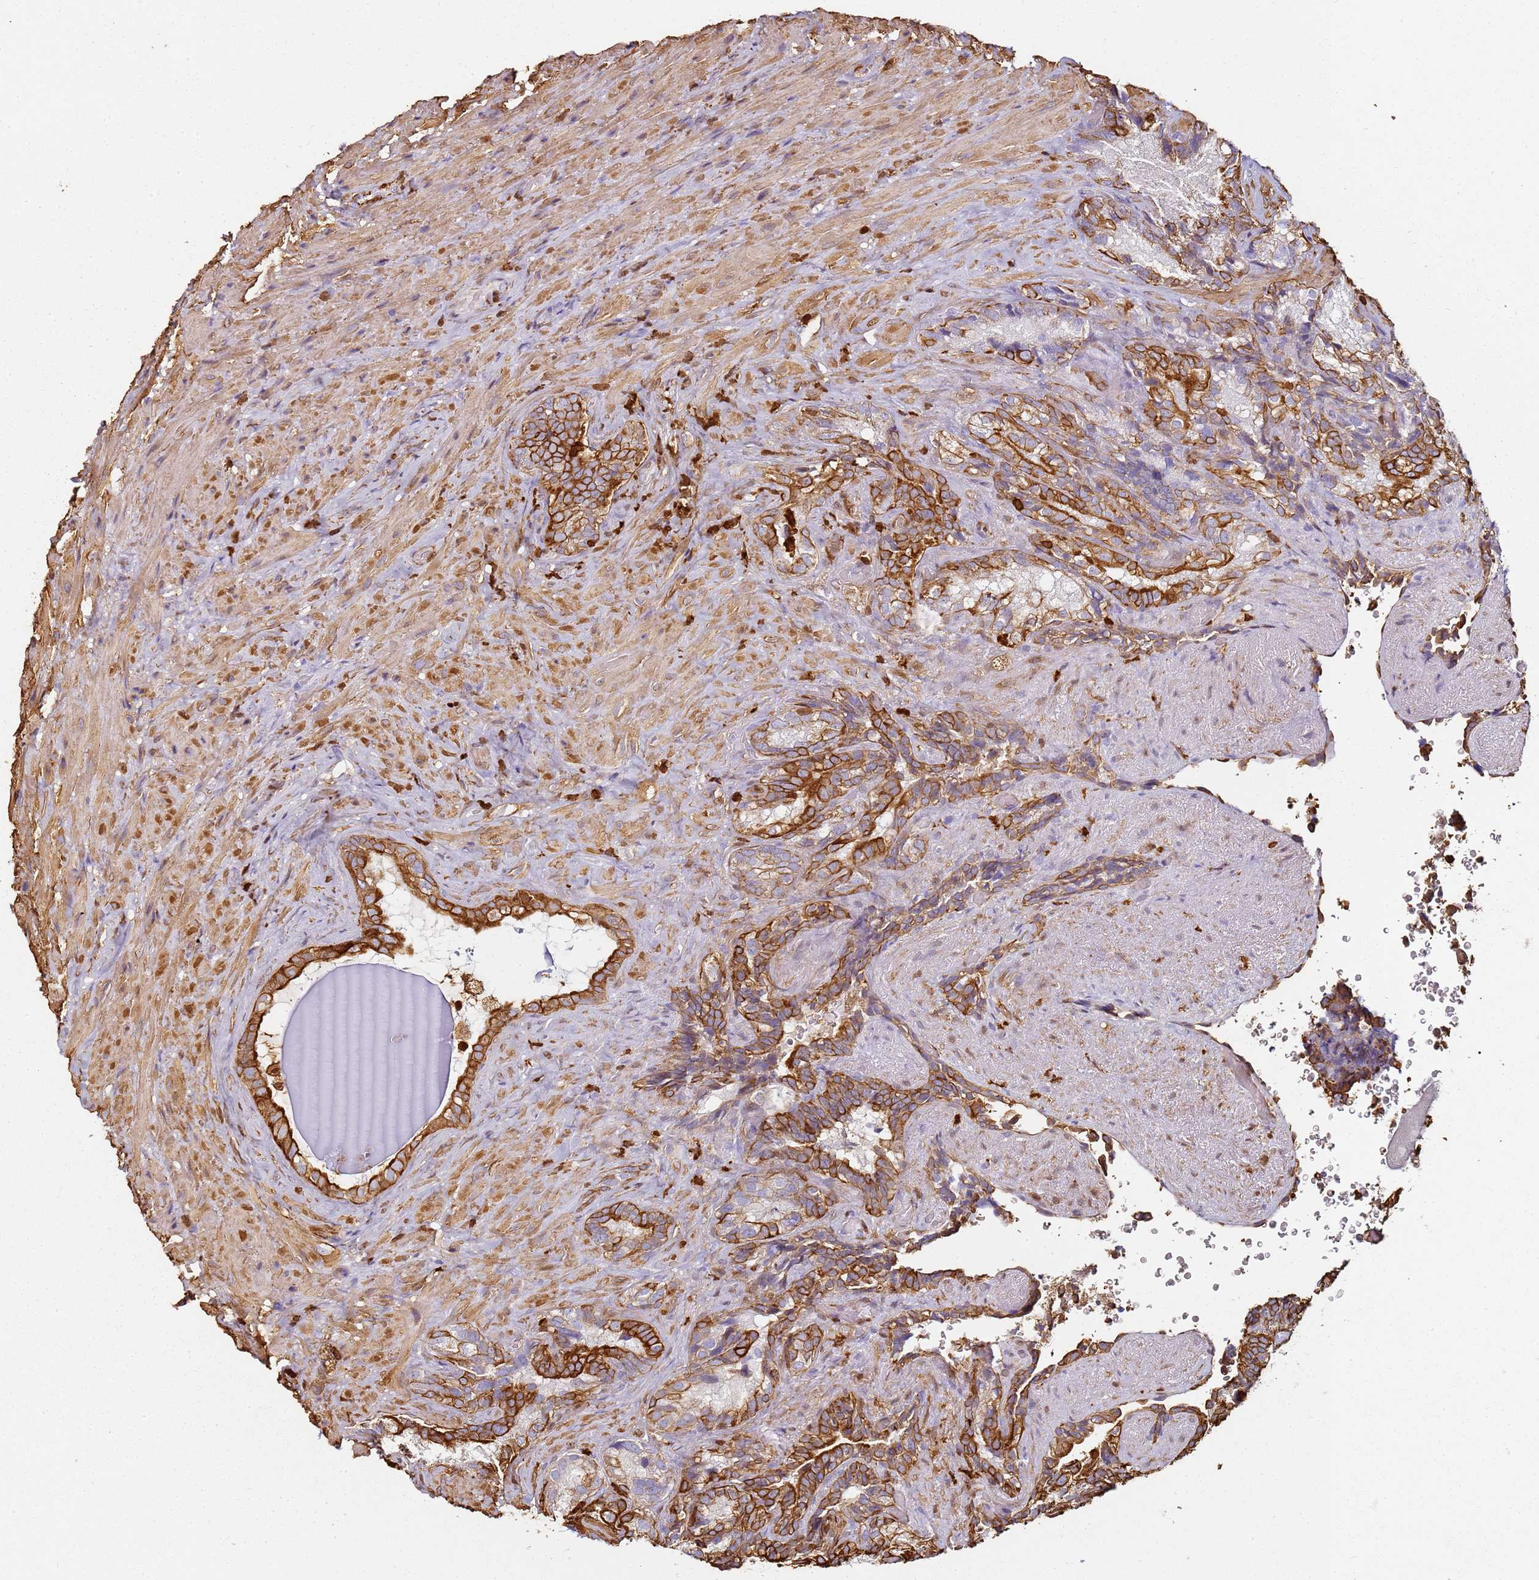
{"staining": {"intensity": "strong", "quantity": ">75%", "location": "cytoplasmic/membranous"}, "tissue": "seminal vesicle", "cell_type": "Glandular cells", "image_type": "normal", "snomed": [{"axis": "morphology", "description": "Normal tissue, NOS"}, {"axis": "topography", "description": "Seminal veicle"}], "caption": "Seminal vesicle stained for a protein (brown) displays strong cytoplasmic/membranous positive staining in about >75% of glandular cells.", "gene": "S100A4", "patient": {"sex": "male", "age": 62}}